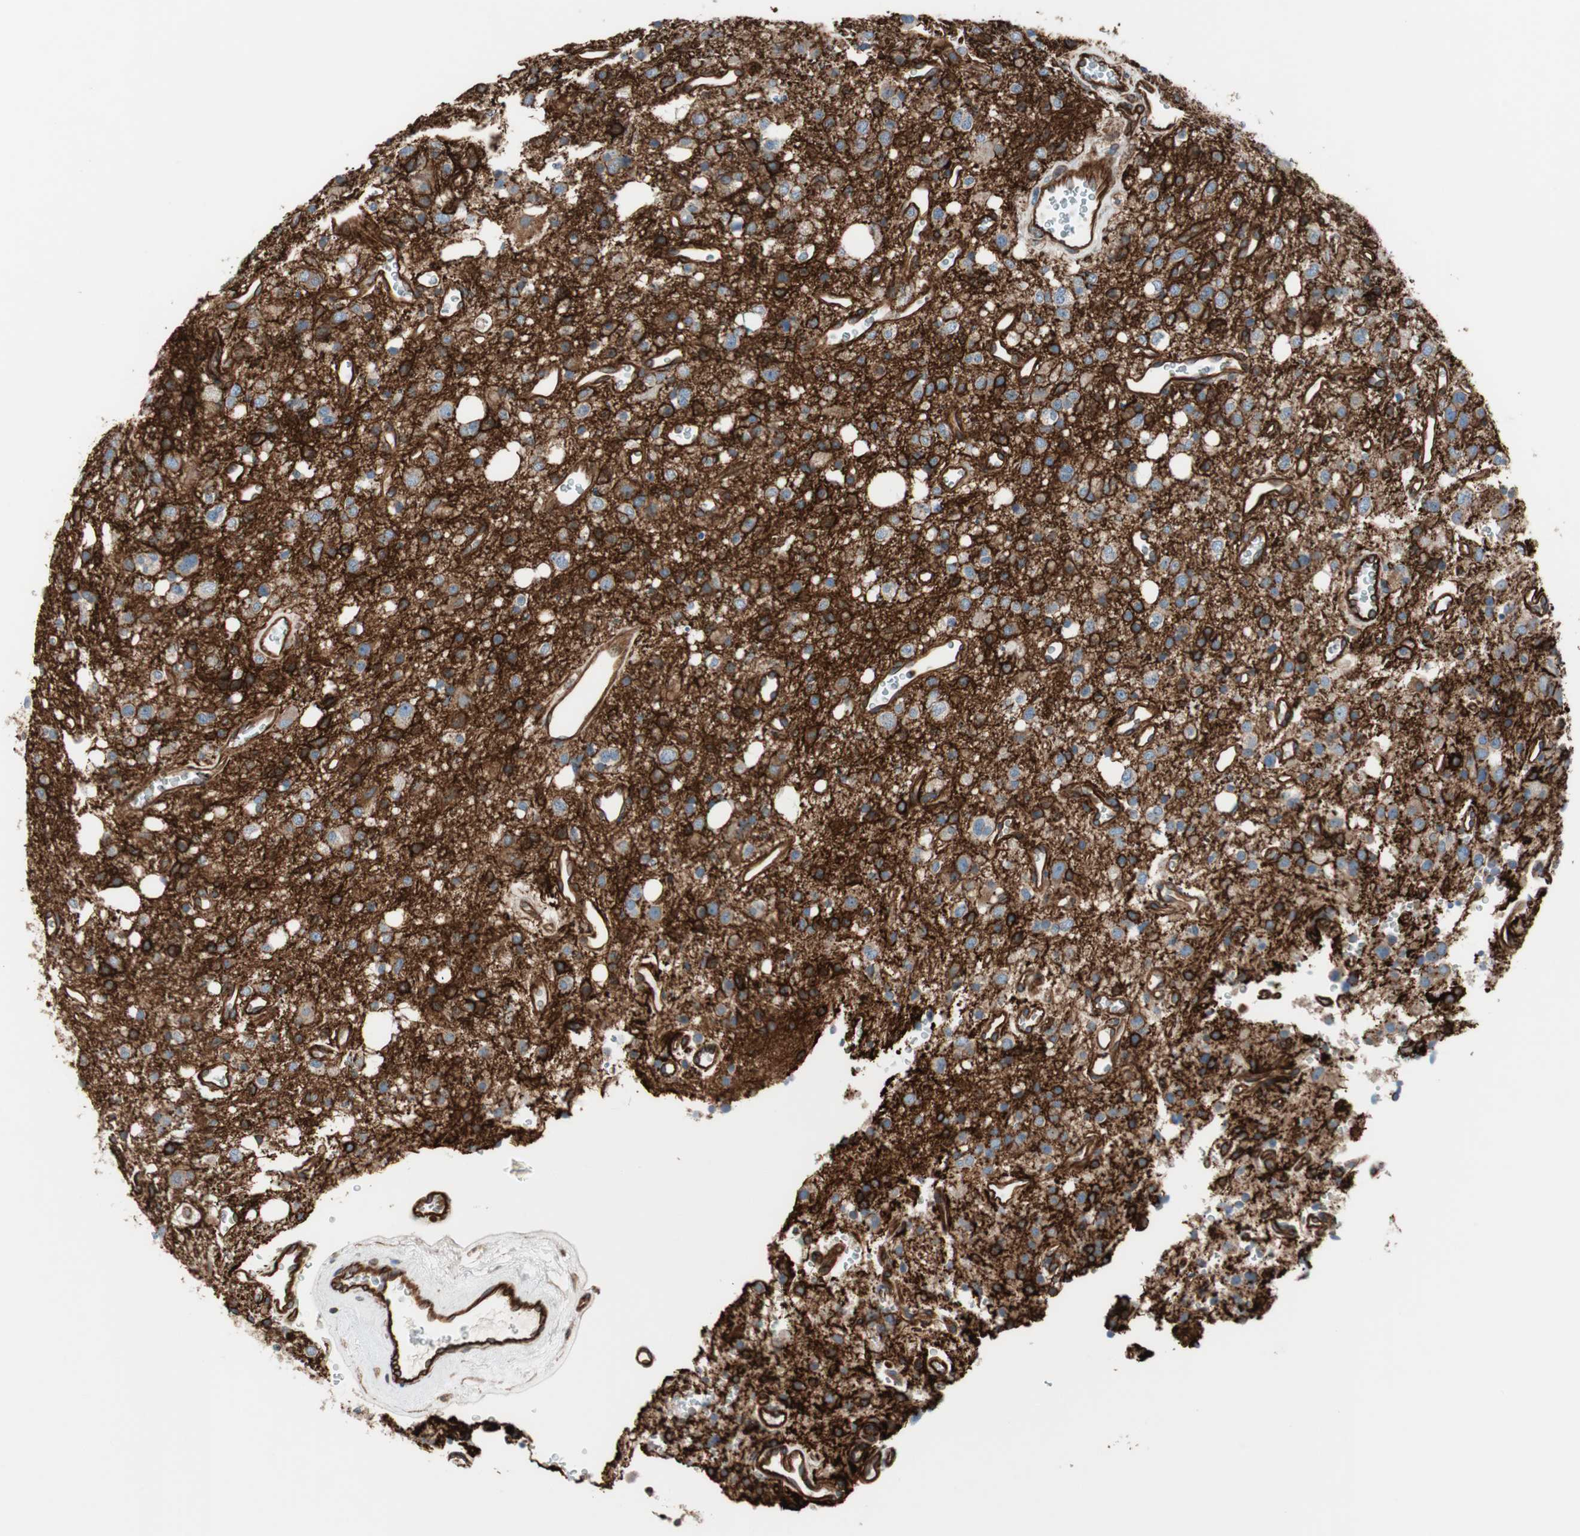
{"staining": {"intensity": "strong", "quantity": ">75%", "location": "cytoplasmic/membranous"}, "tissue": "glioma", "cell_type": "Tumor cells", "image_type": "cancer", "snomed": [{"axis": "morphology", "description": "Glioma, malignant, High grade"}, {"axis": "topography", "description": "Brain"}], "caption": "IHC histopathology image of neoplastic tissue: glioma stained using immunohistochemistry (IHC) reveals high levels of strong protein expression localized specifically in the cytoplasmic/membranous of tumor cells, appearing as a cytoplasmic/membranous brown color.", "gene": "TCTA", "patient": {"sex": "male", "age": 47}}